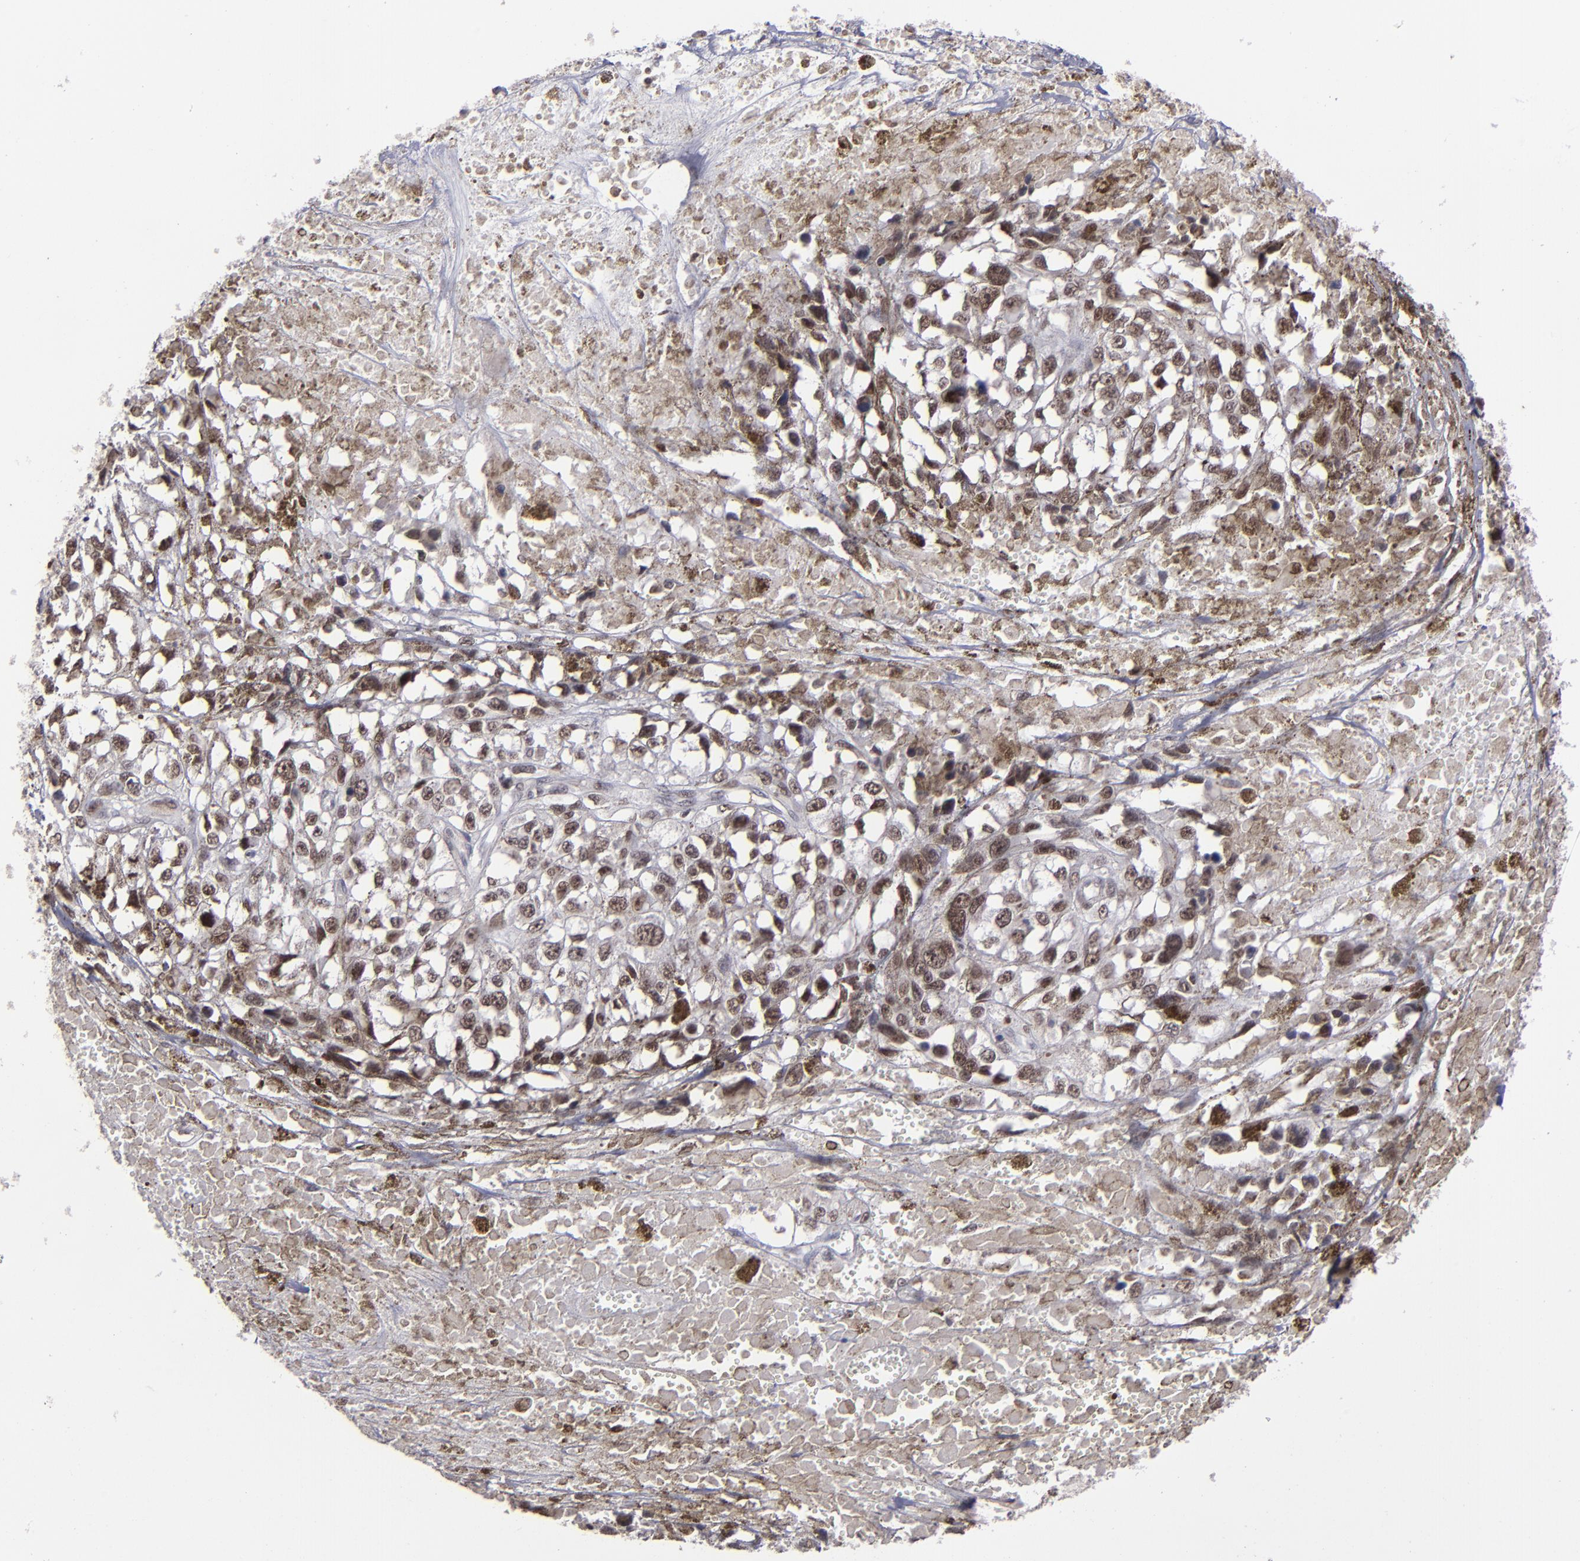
{"staining": {"intensity": "strong", "quantity": ">75%", "location": "nuclear"}, "tissue": "melanoma", "cell_type": "Tumor cells", "image_type": "cancer", "snomed": [{"axis": "morphology", "description": "Malignant melanoma, Metastatic site"}, {"axis": "topography", "description": "Lymph node"}], "caption": "Brown immunohistochemical staining in human melanoma demonstrates strong nuclear positivity in about >75% of tumor cells. (Brightfield microscopy of DAB IHC at high magnification).", "gene": "RREB1", "patient": {"sex": "male", "age": 59}}